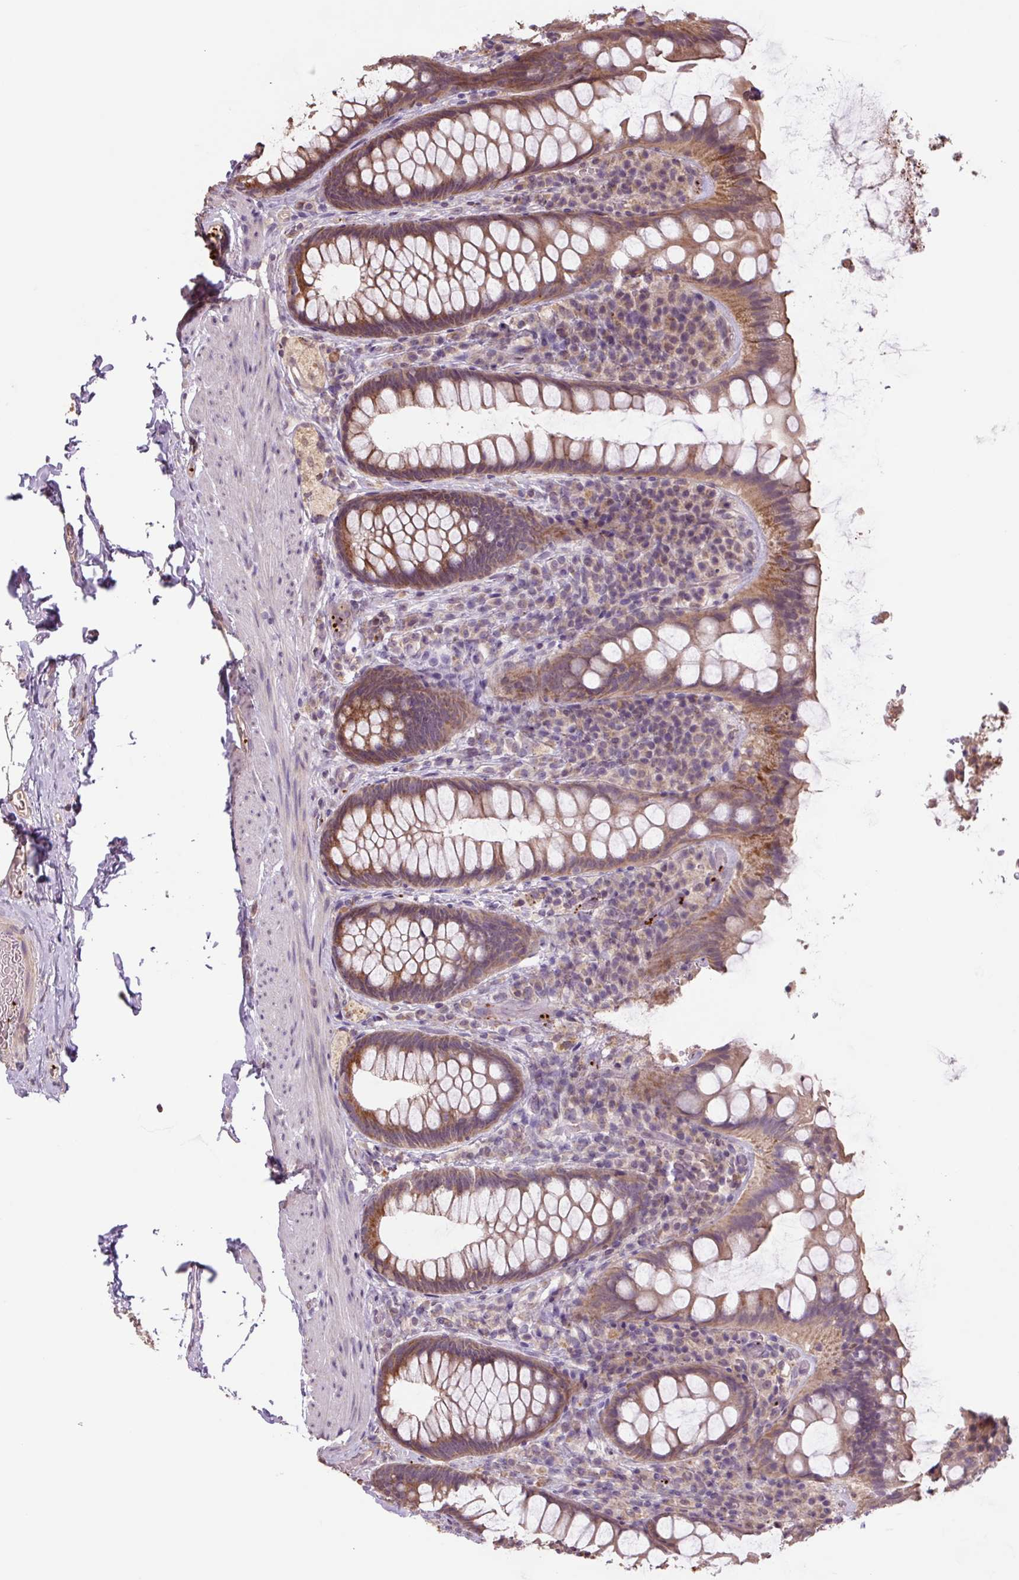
{"staining": {"intensity": "moderate", "quantity": ">75%", "location": "cytoplasmic/membranous"}, "tissue": "rectum", "cell_type": "Glandular cells", "image_type": "normal", "snomed": [{"axis": "morphology", "description": "Normal tissue, NOS"}, {"axis": "topography", "description": "Rectum"}], "caption": "DAB (3,3'-diaminobenzidine) immunohistochemical staining of unremarkable rectum demonstrates moderate cytoplasmic/membranous protein expression in approximately >75% of glandular cells. The staining was performed using DAB, with brown indicating positive protein expression. Nuclei are stained blue with hematoxylin.", "gene": "TMEM160", "patient": {"sex": "female", "age": 69}}